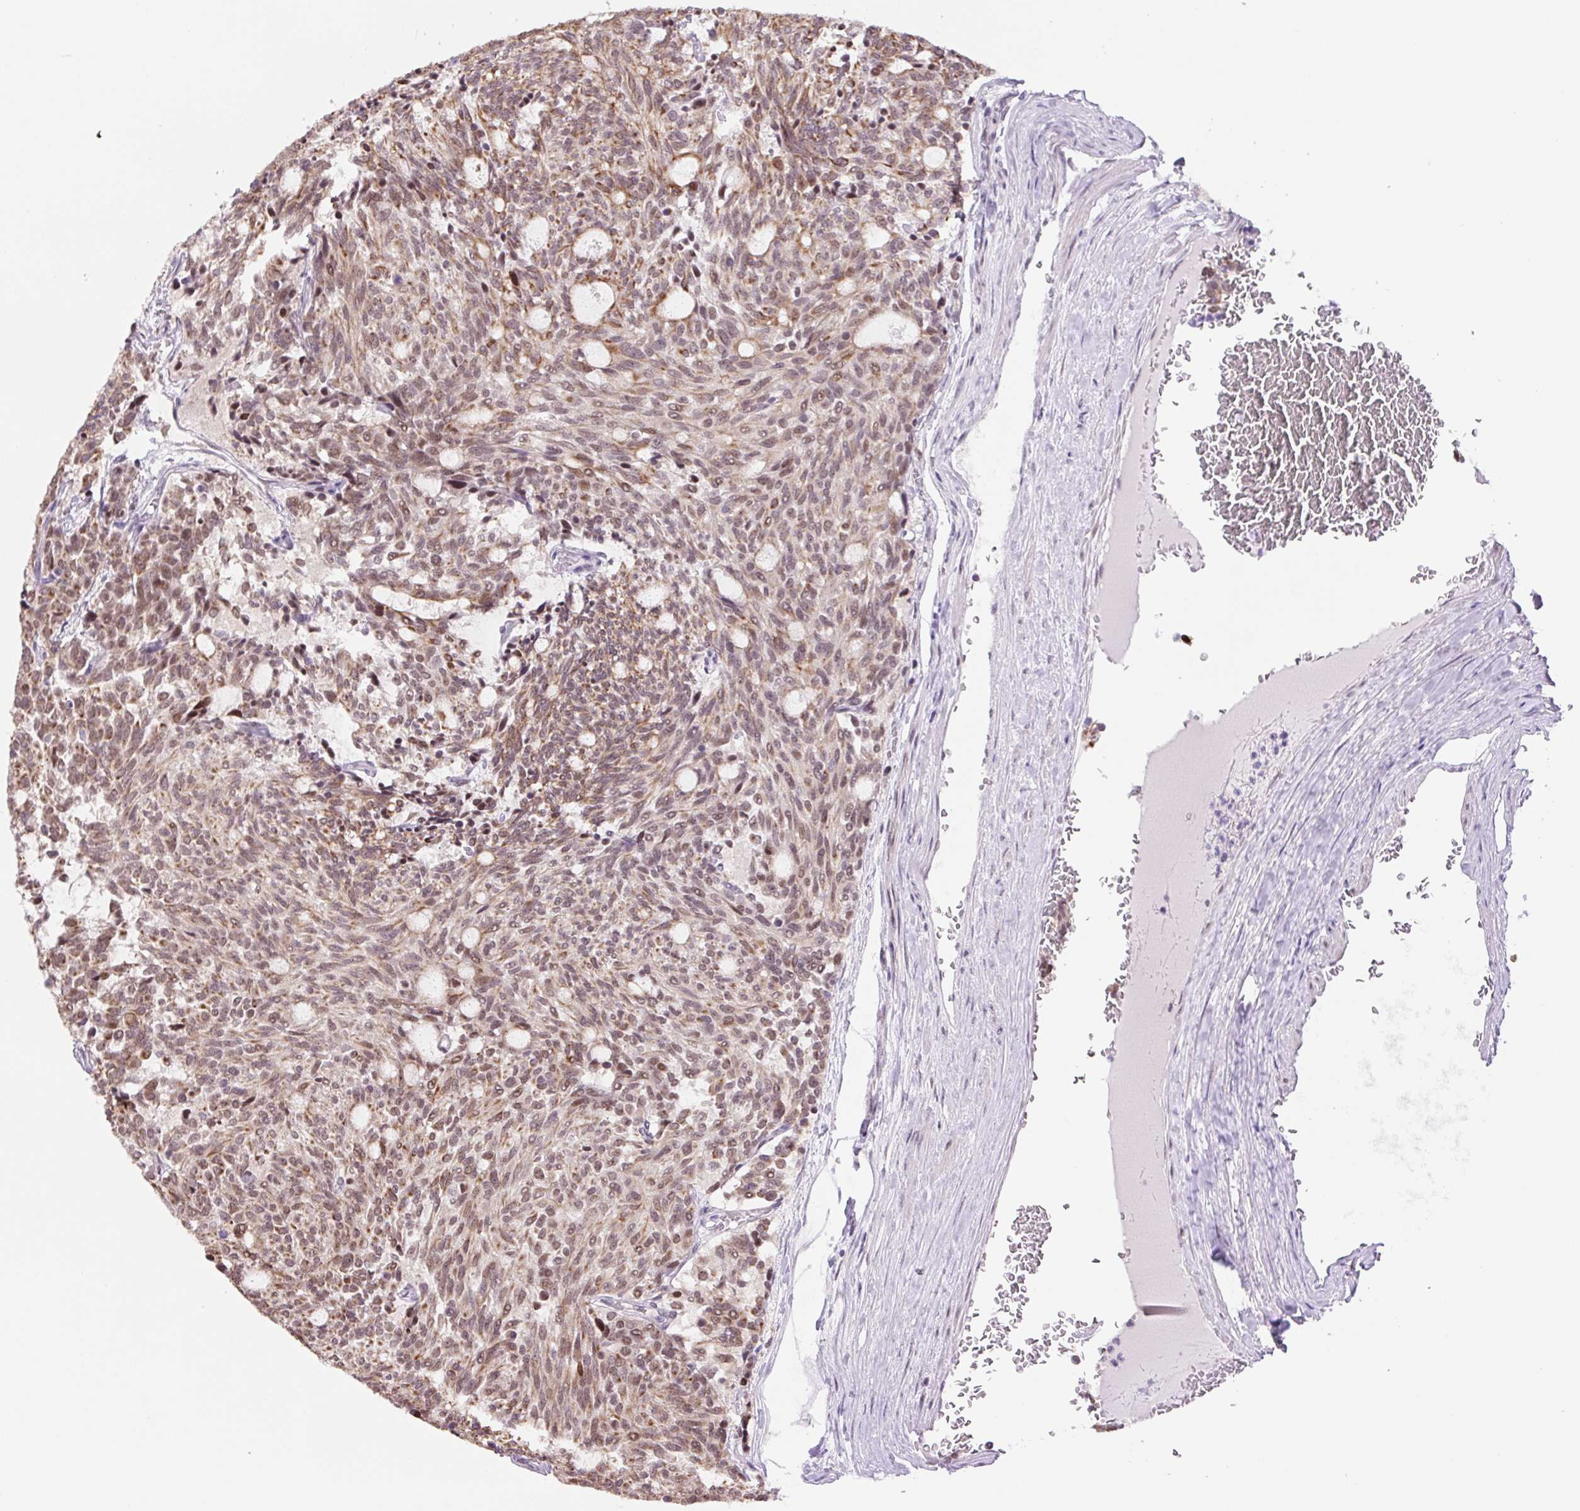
{"staining": {"intensity": "weak", "quantity": ">75%", "location": "nuclear"}, "tissue": "carcinoid", "cell_type": "Tumor cells", "image_type": "cancer", "snomed": [{"axis": "morphology", "description": "Carcinoid, malignant, NOS"}, {"axis": "topography", "description": "Pancreas"}], "caption": "IHC micrograph of malignant carcinoid stained for a protein (brown), which displays low levels of weak nuclear expression in approximately >75% of tumor cells.", "gene": "TAF1A", "patient": {"sex": "female", "age": 54}}